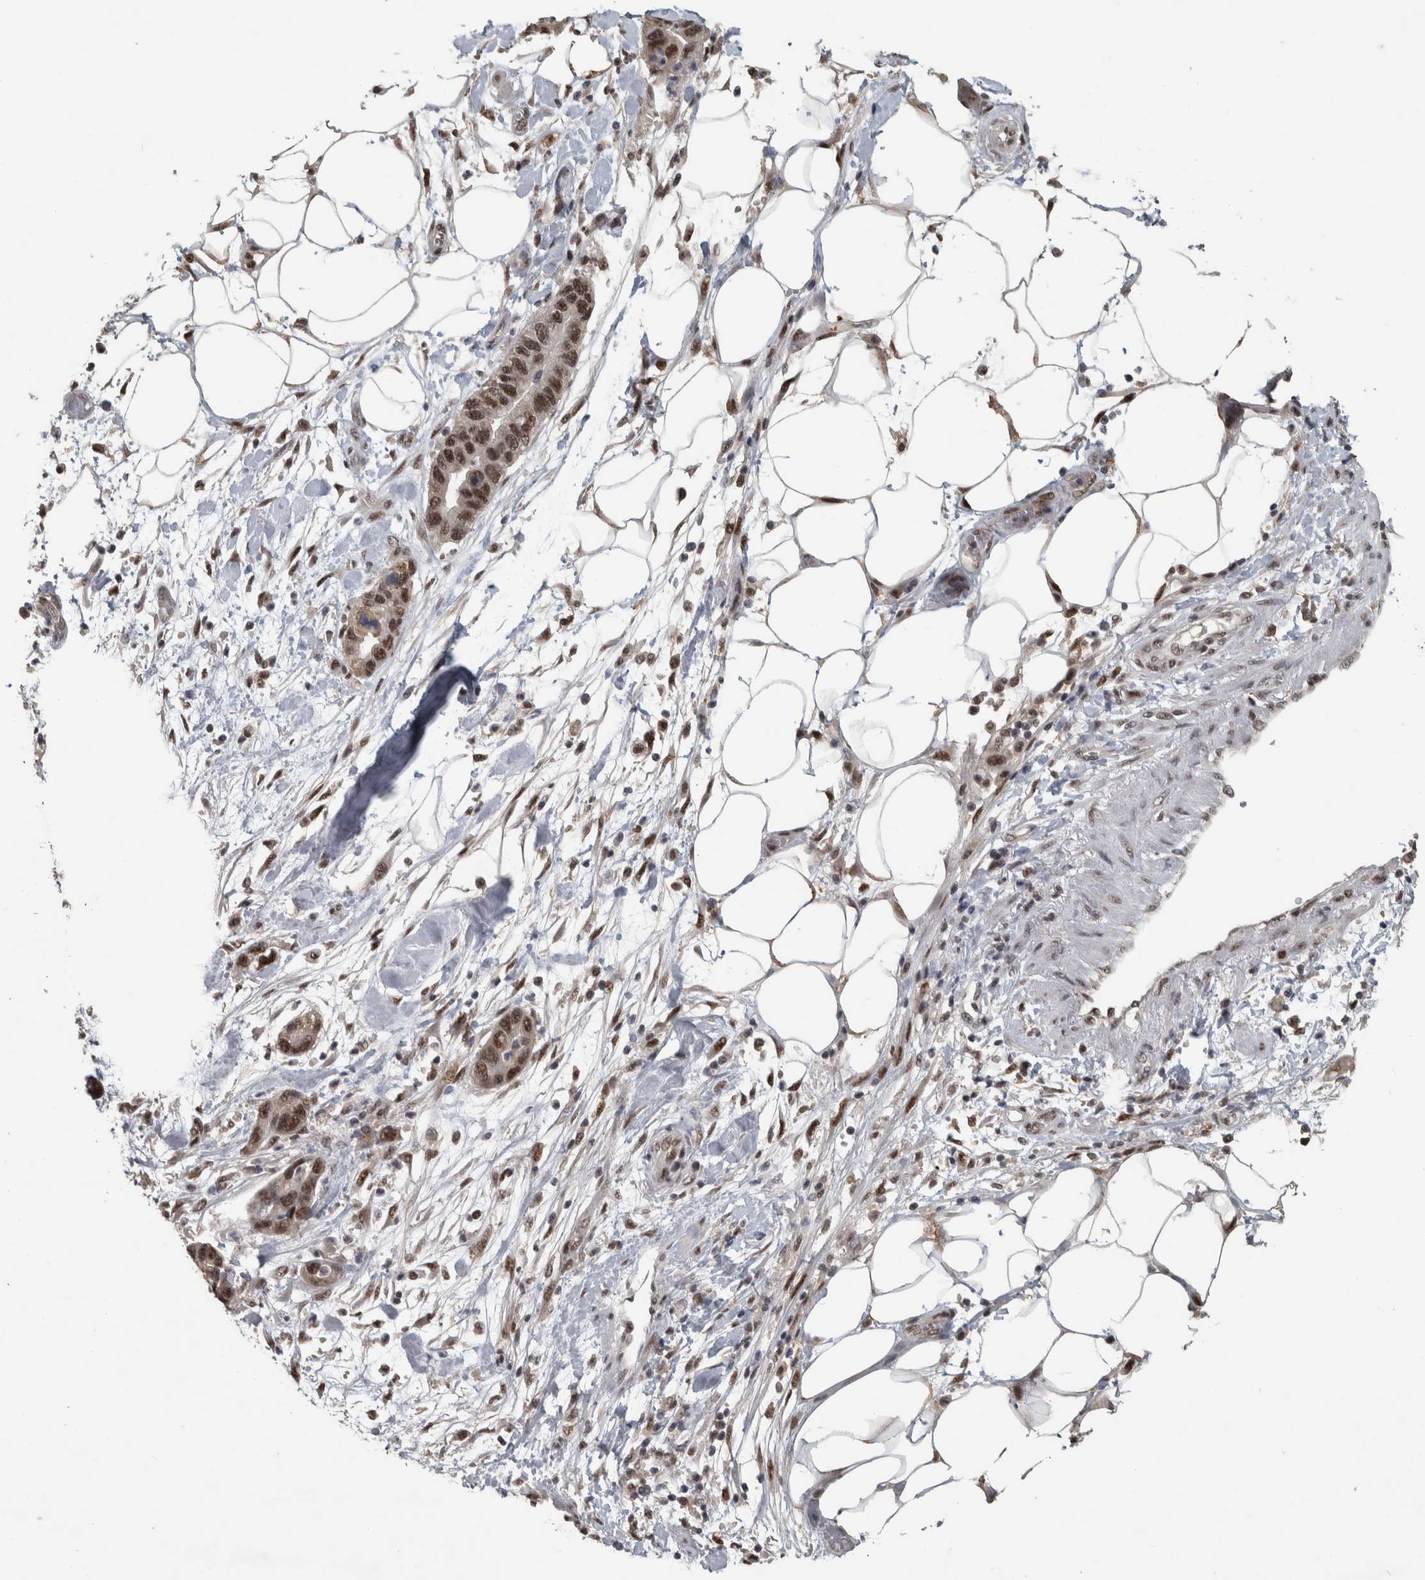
{"staining": {"intensity": "moderate", "quantity": ">75%", "location": "nuclear"}, "tissue": "pancreatic cancer", "cell_type": "Tumor cells", "image_type": "cancer", "snomed": [{"axis": "morphology", "description": "Normal tissue, NOS"}, {"axis": "morphology", "description": "Adenocarcinoma, NOS"}, {"axis": "topography", "description": "Pancreas"}], "caption": "Human pancreatic cancer stained with a protein marker exhibits moderate staining in tumor cells.", "gene": "DDX42", "patient": {"sex": "female", "age": 71}}